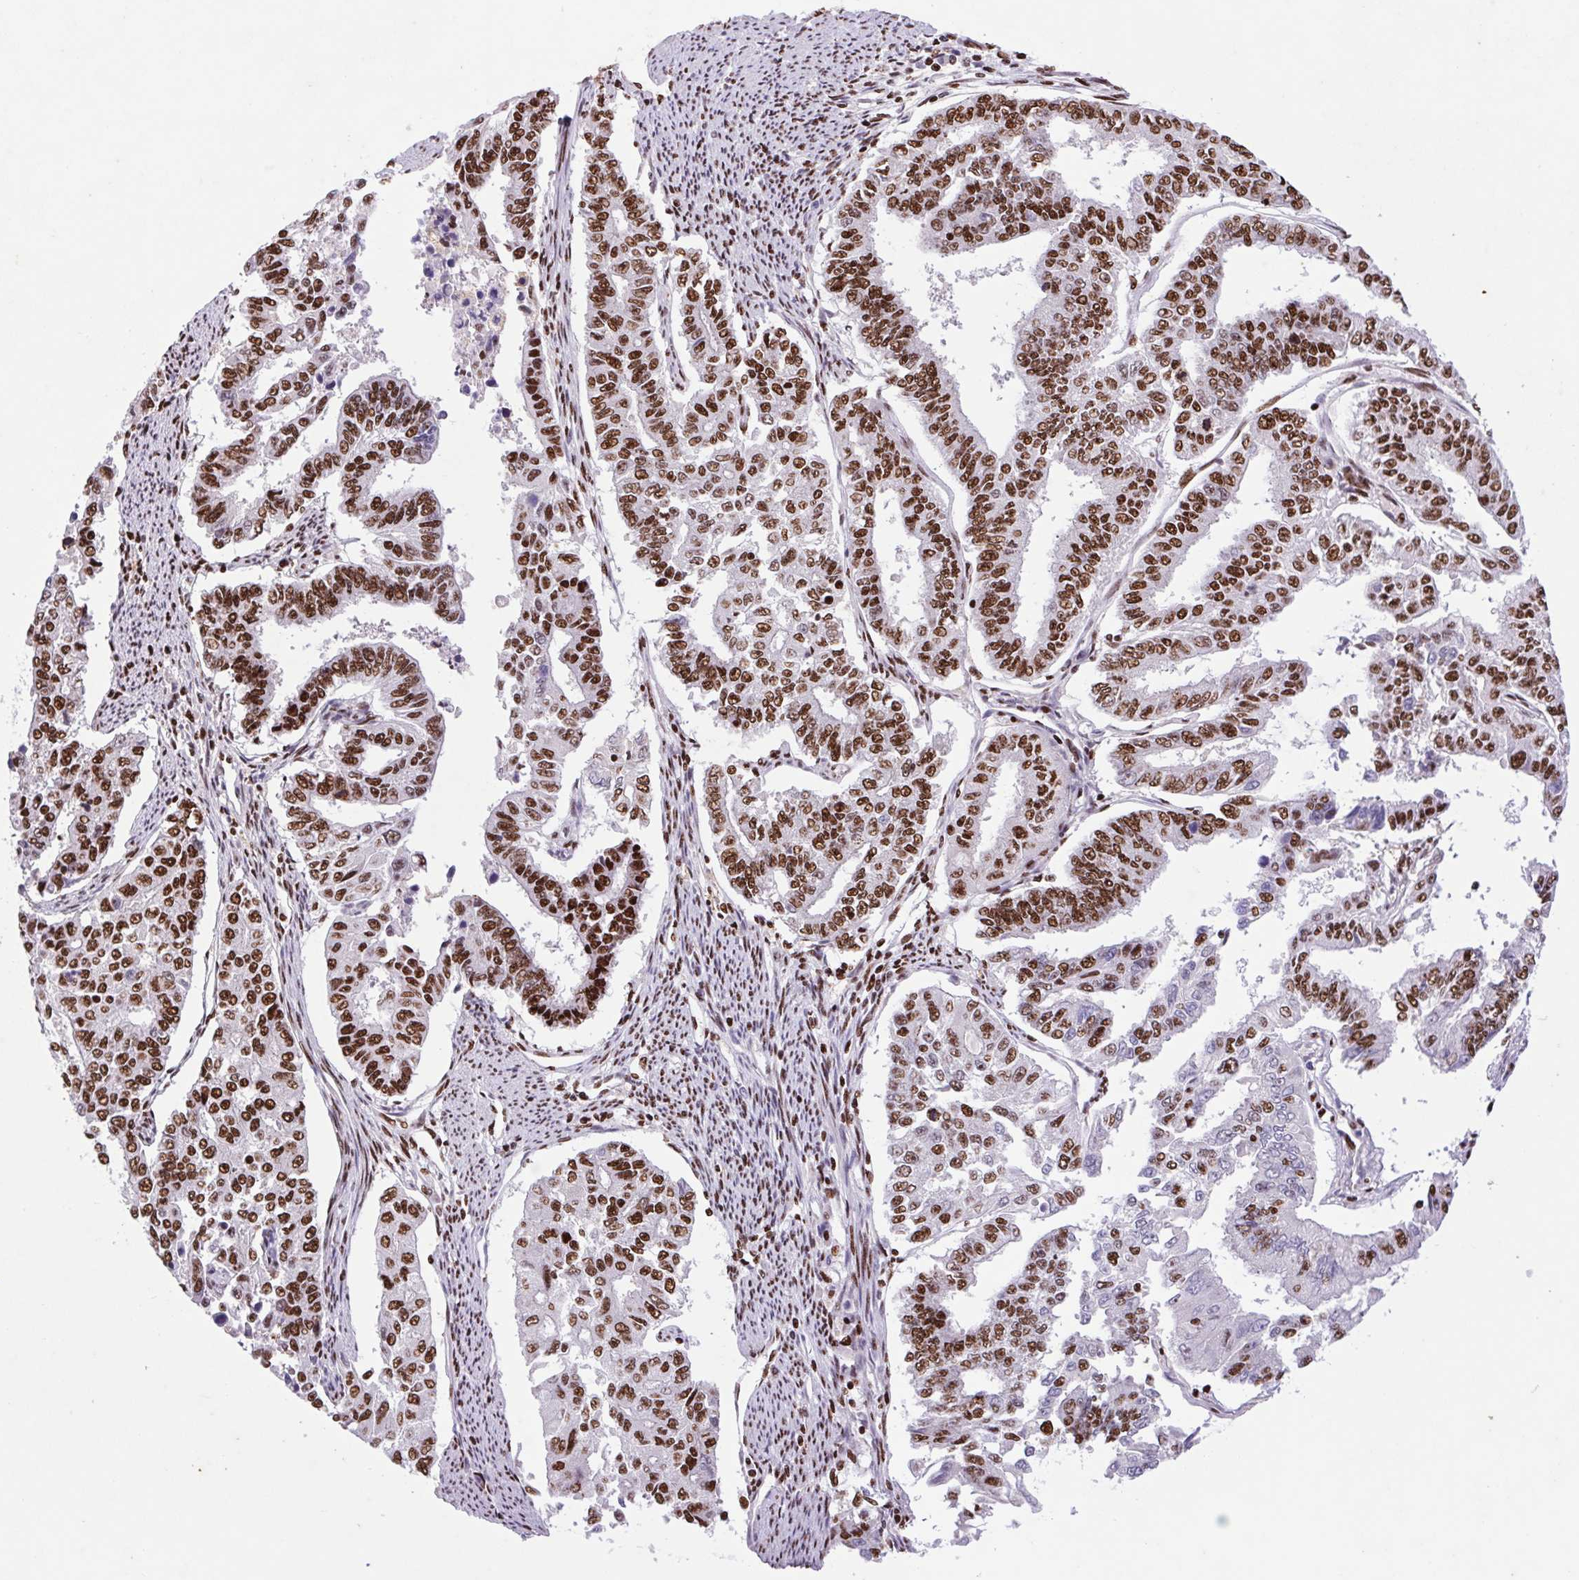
{"staining": {"intensity": "strong", "quantity": ">75%", "location": "nuclear"}, "tissue": "endometrial cancer", "cell_type": "Tumor cells", "image_type": "cancer", "snomed": [{"axis": "morphology", "description": "Adenocarcinoma, NOS"}, {"axis": "topography", "description": "Uterus"}], "caption": "Endometrial adenocarcinoma tissue demonstrates strong nuclear staining in approximately >75% of tumor cells Nuclei are stained in blue.", "gene": "LDLRAD4", "patient": {"sex": "female", "age": 59}}